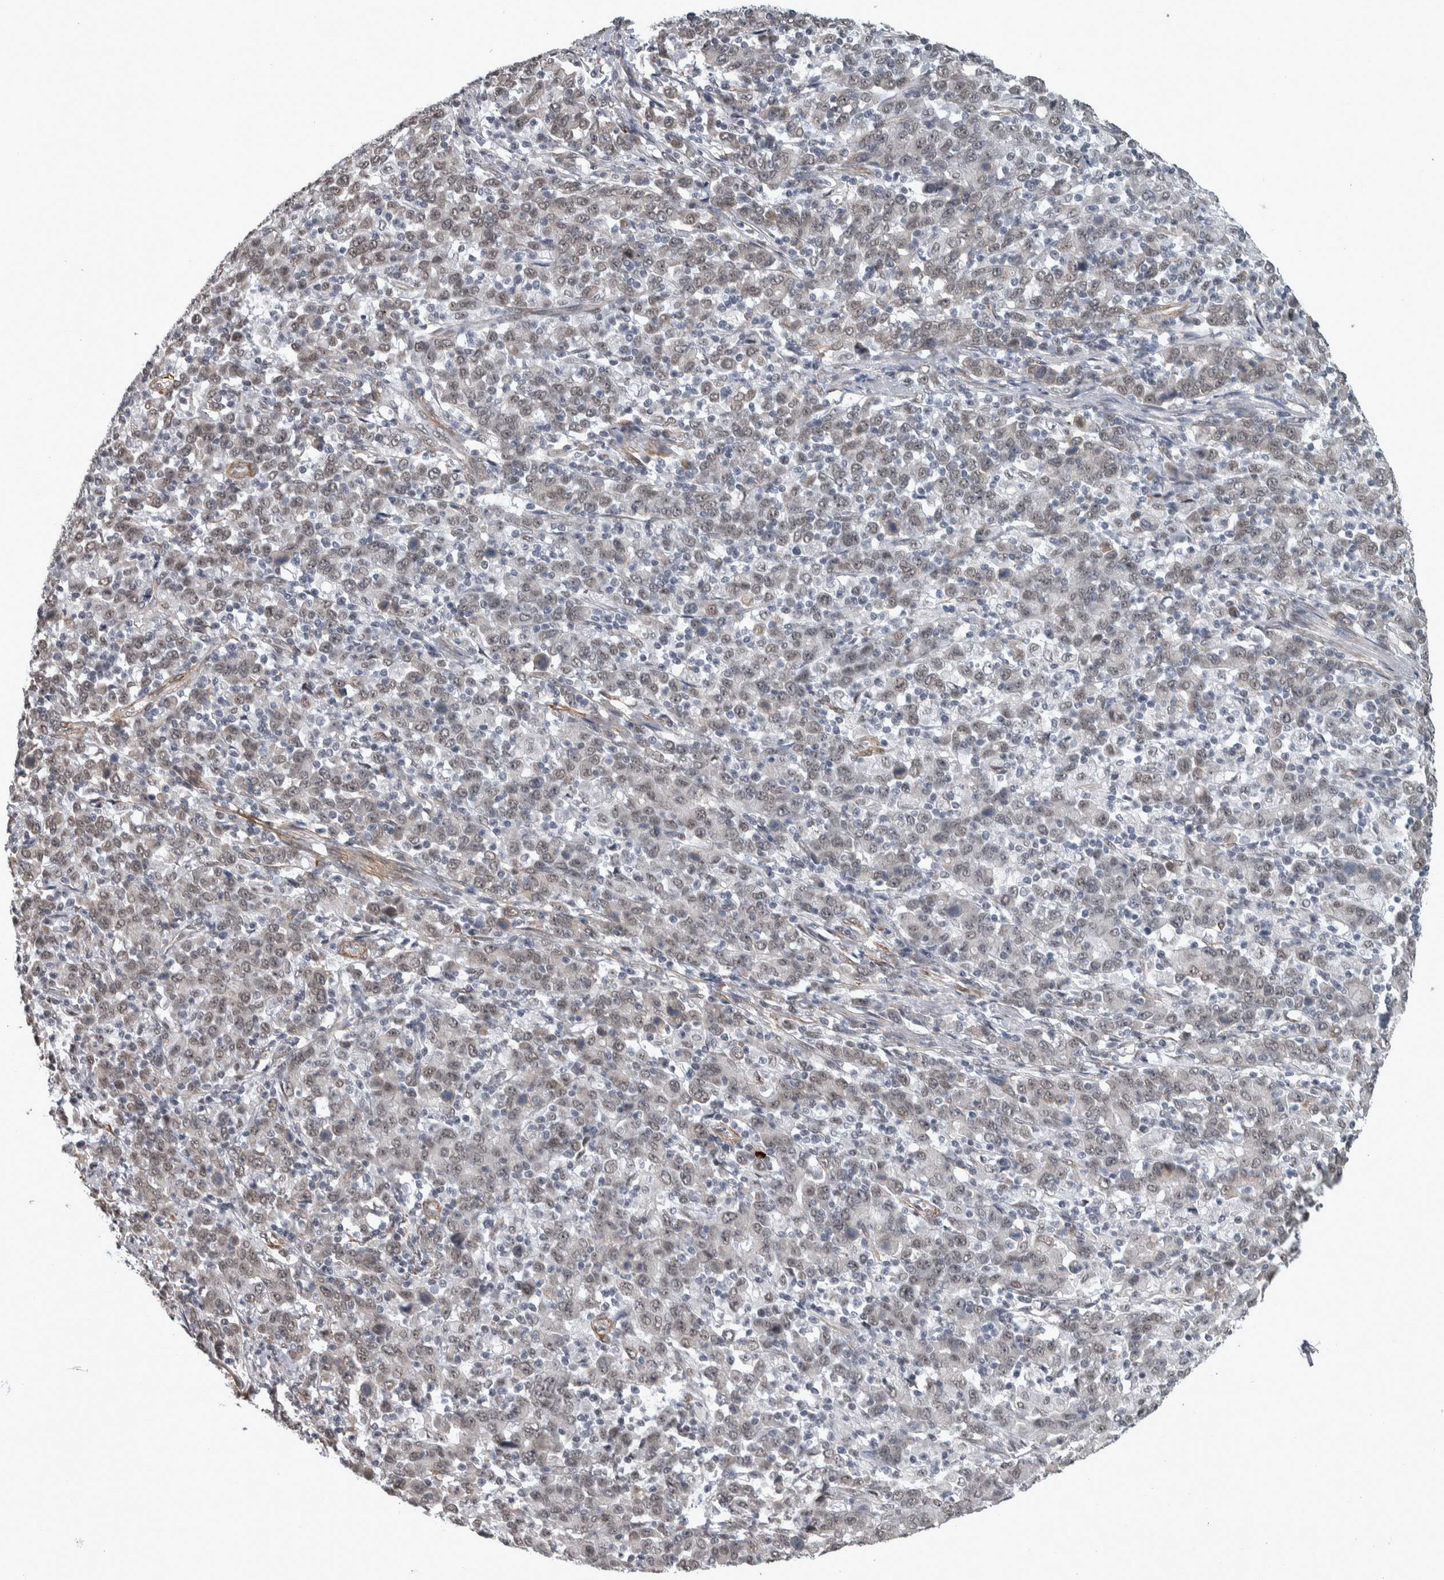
{"staining": {"intensity": "weak", "quantity": "25%-75%", "location": "nuclear"}, "tissue": "stomach cancer", "cell_type": "Tumor cells", "image_type": "cancer", "snomed": [{"axis": "morphology", "description": "Adenocarcinoma, NOS"}, {"axis": "topography", "description": "Stomach, upper"}], "caption": "Protein expression analysis of stomach adenocarcinoma demonstrates weak nuclear expression in about 25%-75% of tumor cells. The staining was performed using DAB to visualize the protein expression in brown, while the nuclei were stained in blue with hematoxylin (Magnification: 20x).", "gene": "DDX42", "patient": {"sex": "male", "age": 69}}